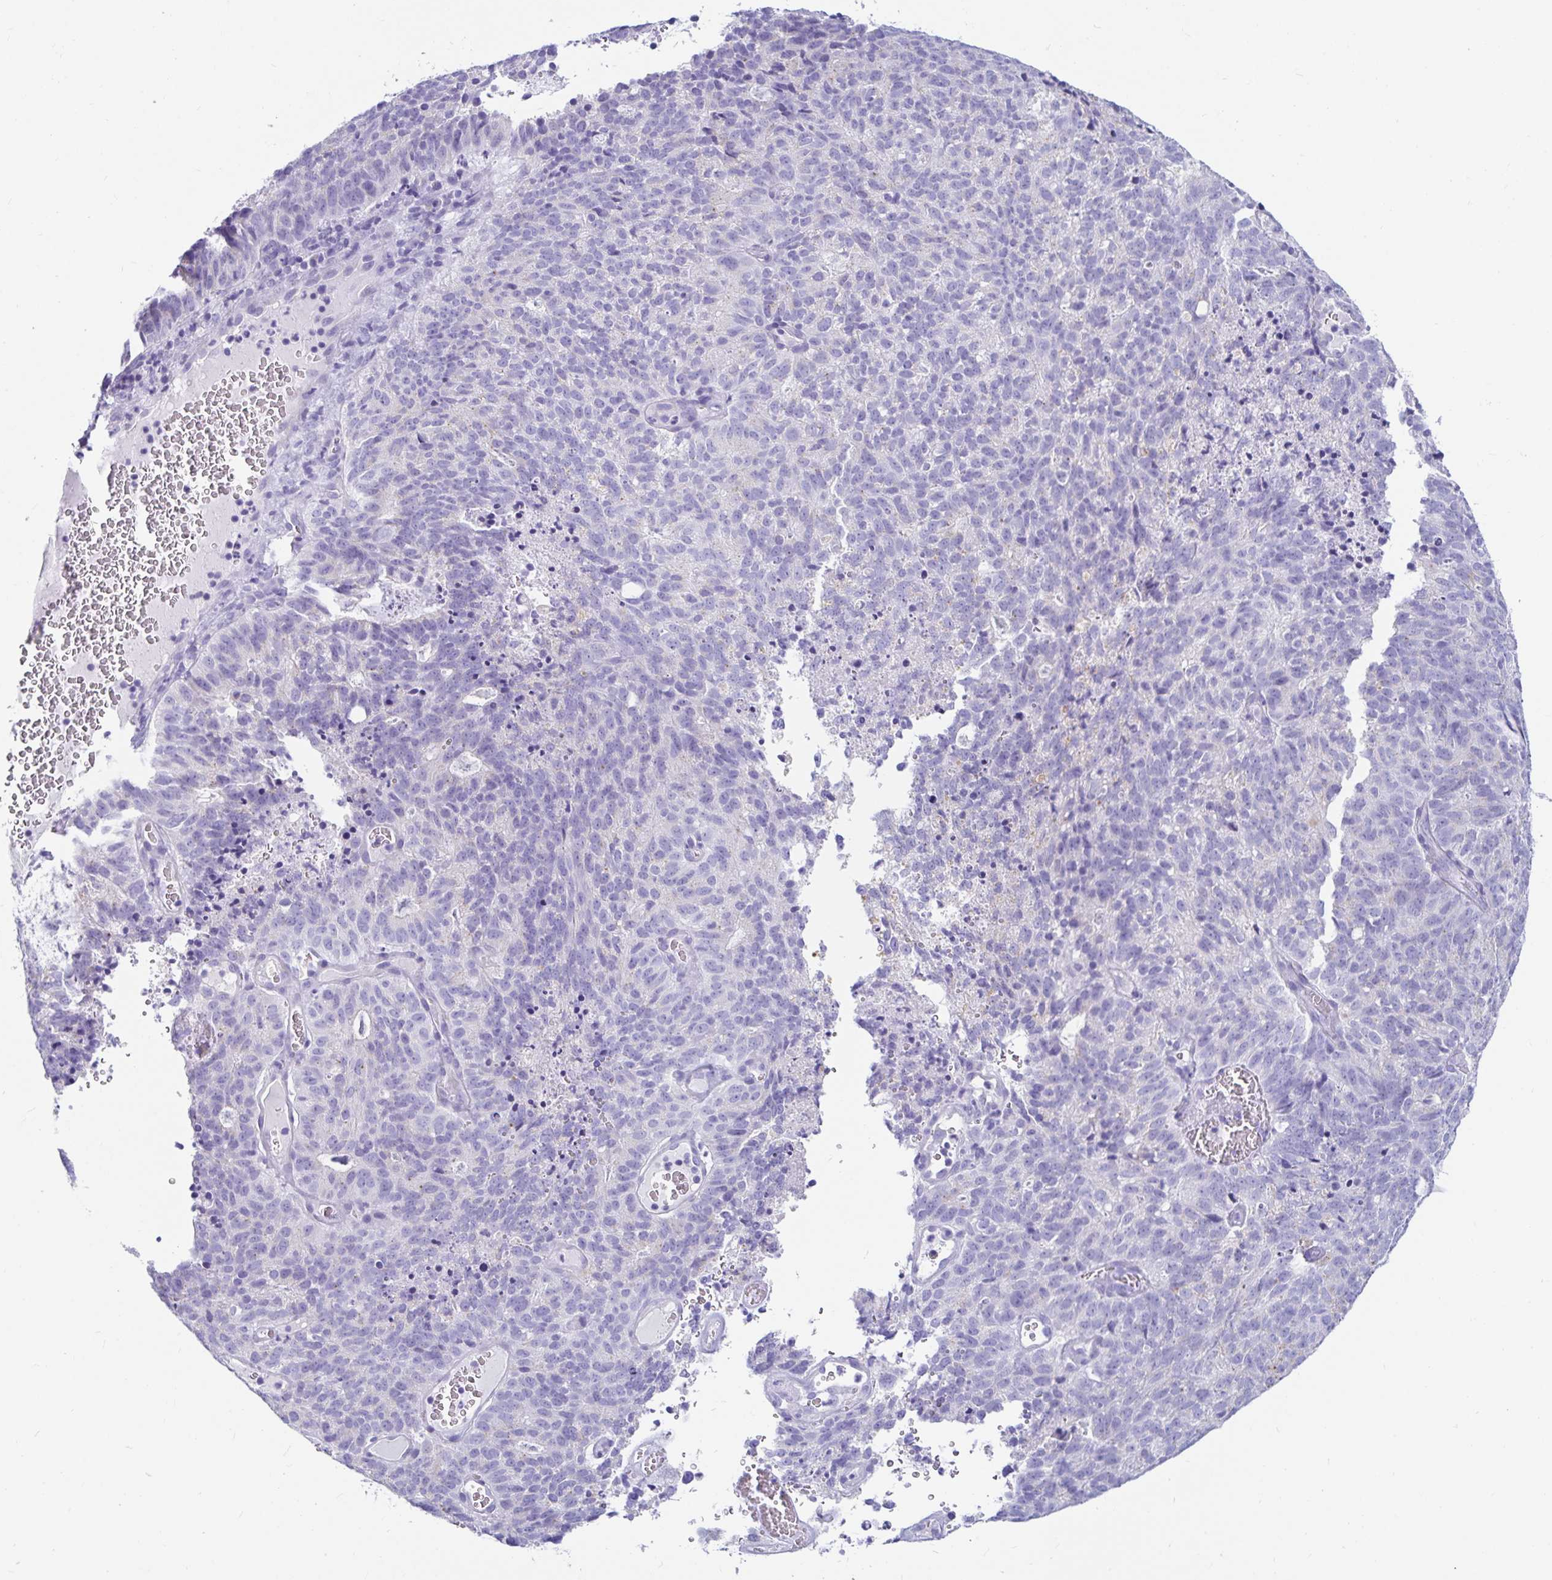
{"staining": {"intensity": "negative", "quantity": "none", "location": "none"}, "tissue": "cervical cancer", "cell_type": "Tumor cells", "image_type": "cancer", "snomed": [{"axis": "morphology", "description": "Adenocarcinoma, NOS"}, {"axis": "topography", "description": "Cervix"}], "caption": "IHC histopathology image of neoplastic tissue: human cervical cancer stained with DAB demonstrates no significant protein expression in tumor cells. Nuclei are stained in blue.", "gene": "ZPBP2", "patient": {"sex": "female", "age": 38}}